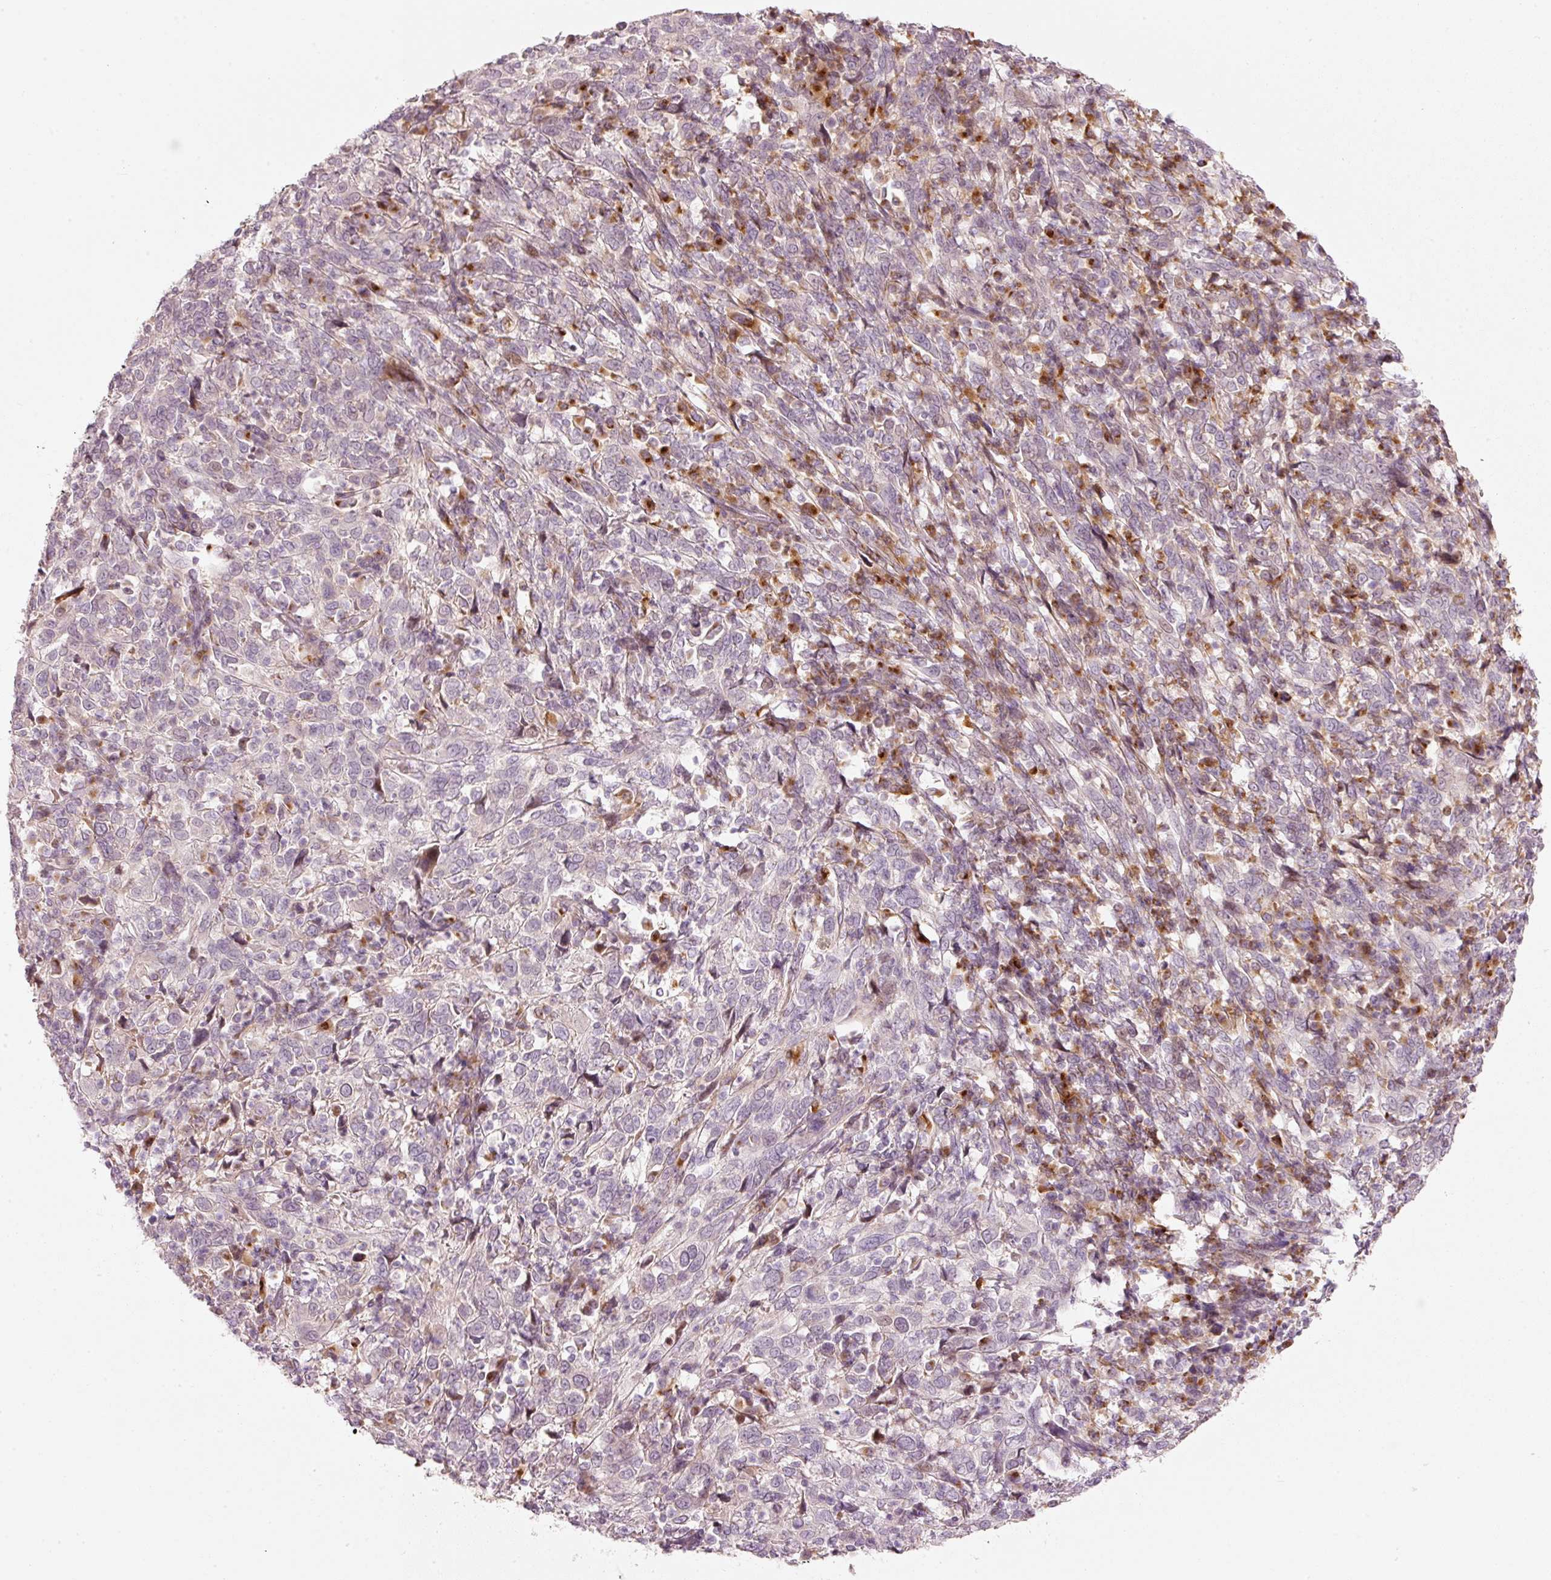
{"staining": {"intensity": "negative", "quantity": "none", "location": "none"}, "tissue": "cervical cancer", "cell_type": "Tumor cells", "image_type": "cancer", "snomed": [{"axis": "morphology", "description": "Squamous cell carcinoma, NOS"}, {"axis": "topography", "description": "Cervix"}], "caption": "Immunohistochemistry (IHC) micrograph of human cervical cancer stained for a protein (brown), which shows no staining in tumor cells. The staining was performed using DAB (3,3'-diaminobenzidine) to visualize the protein expression in brown, while the nuclei were stained in blue with hematoxylin (Magnification: 20x).", "gene": "SLC20A1", "patient": {"sex": "female", "age": 46}}